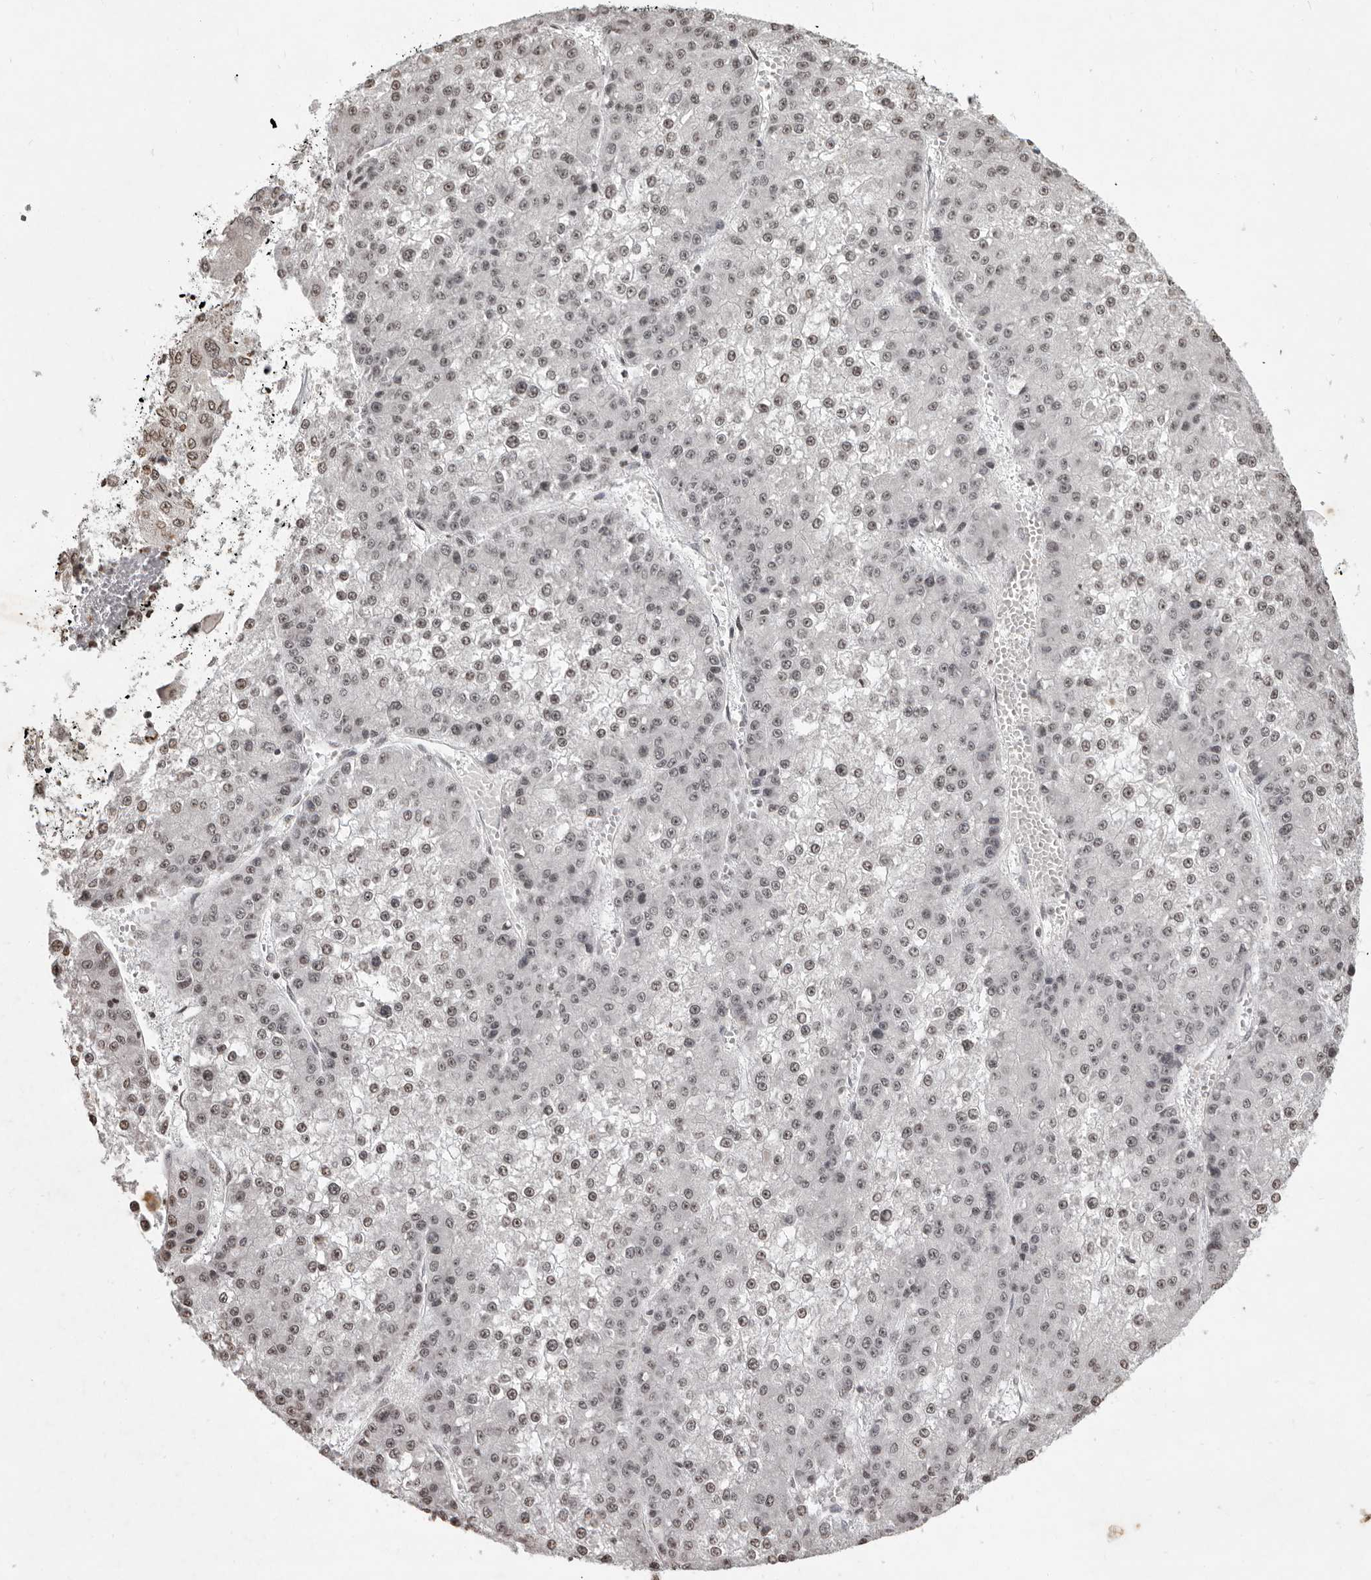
{"staining": {"intensity": "weak", "quantity": "<25%", "location": "nuclear"}, "tissue": "liver cancer", "cell_type": "Tumor cells", "image_type": "cancer", "snomed": [{"axis": "morphology", "description": "Carcinoma, Hepatocellular, NOS"}, {"axis": "topography", "description": "Liver"}], "caption": "A high-resolution photomicrograph shows IHC staining of liver cancer, which reveals no significant staining in tumor cells. The staining was performed using DAB to visualize the protein expression in brown, while the nuclei were stained in blue with hematoxylin (Magnification: 20x).", "gene": "WDR45", "patient": {"sex": "female", "age": 73}}